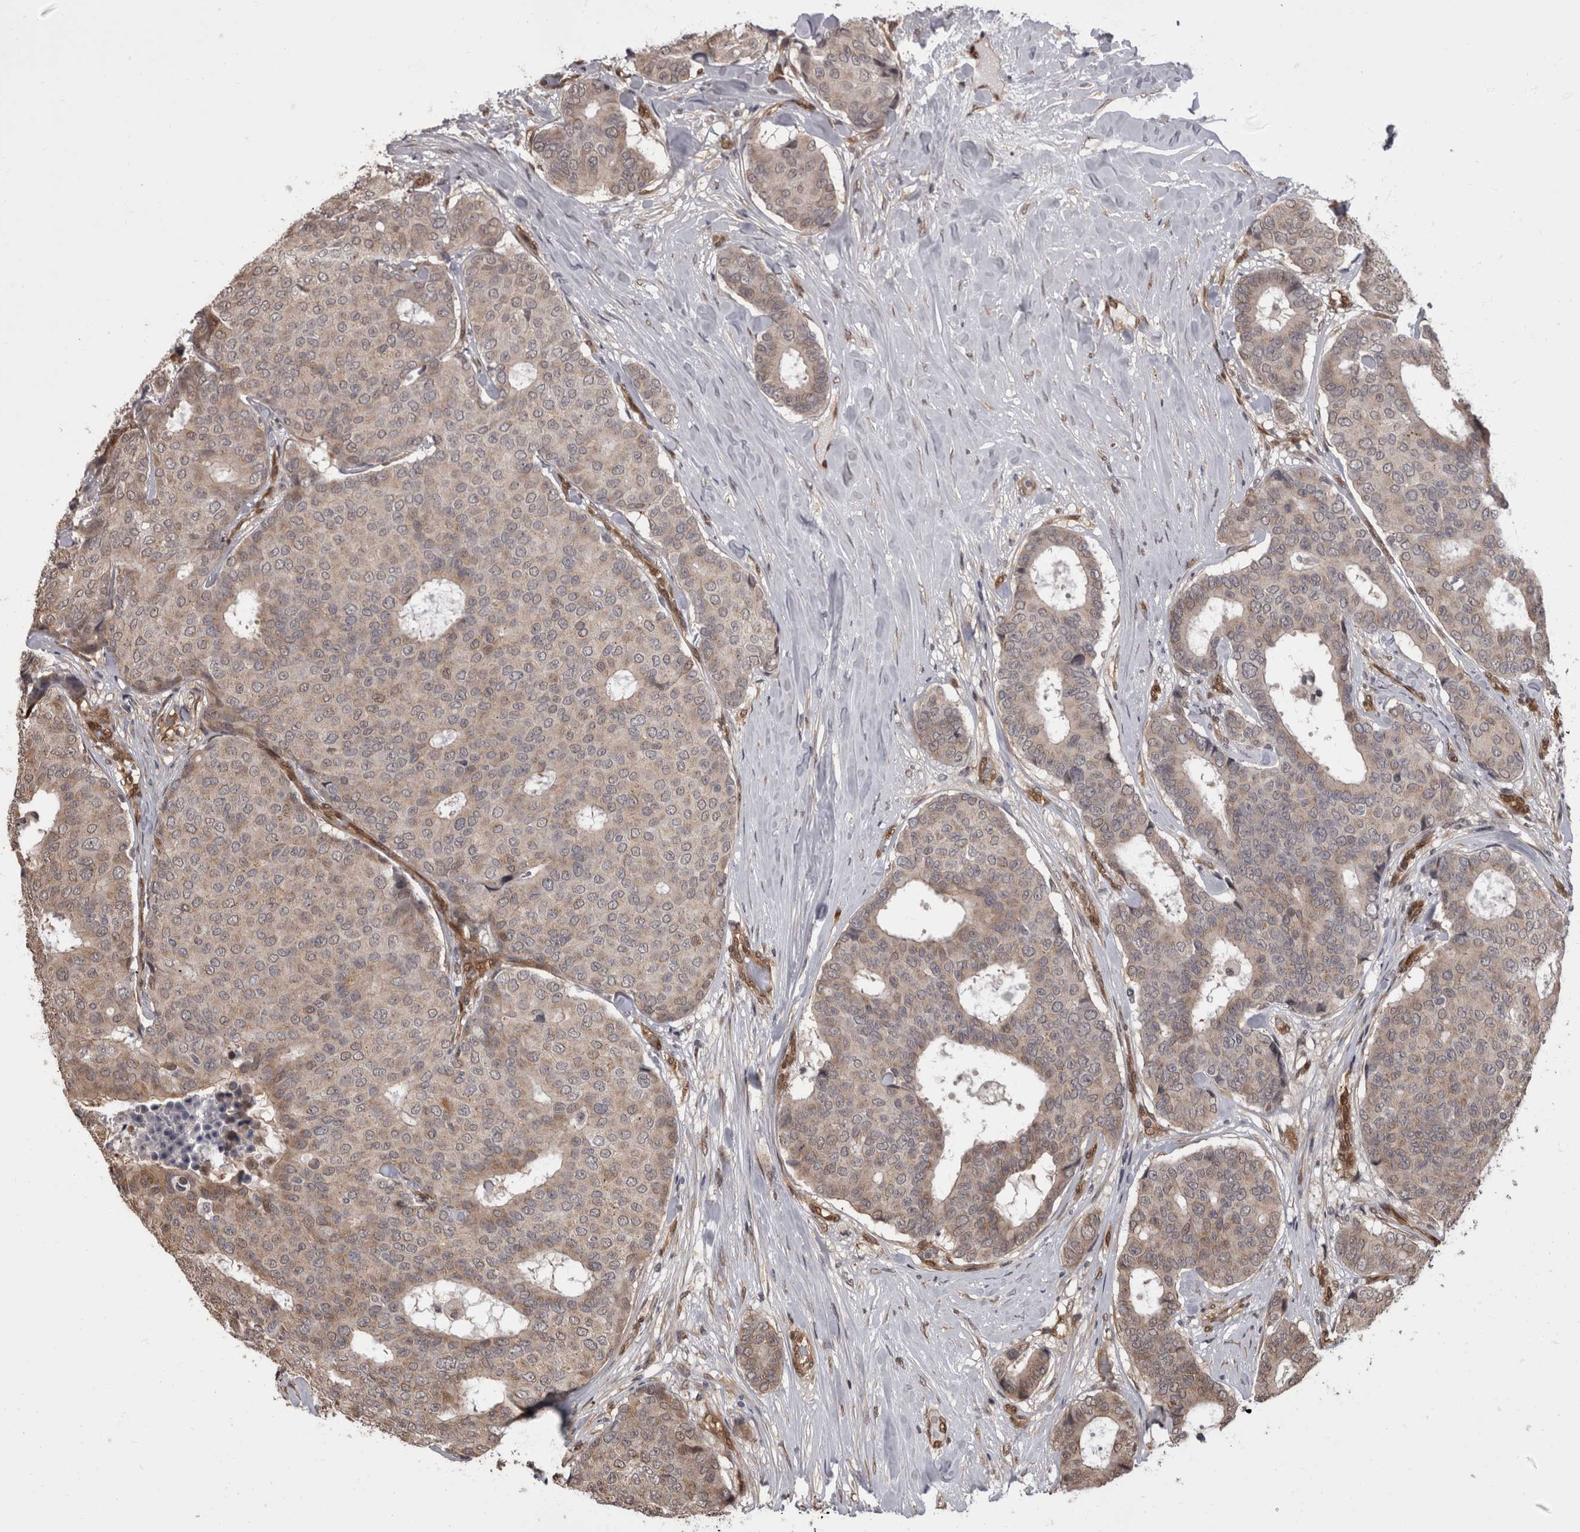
{"staining": {"intensity": "weak", "quantity": "<25%", "location": "cytoplasmic/membranous"}, "tissue": "breast cancer", "cell_type": "Tumor cells", "image_type": "cancer", "snomed": [{"axis": "morphology", "description": "Duct carcinoma"}, {"axis": "topography", "description": "Breast"}], "caption": "This histopathology image is of infiltrating ductal carcinoma (breast) stained with immunohistochemistry to label a protein in brown with the nuclei are counter-stained blue. There is no expression in tumor cells.", "gene": "AKT3", "patient": {"sex": "female", "age": 75}}